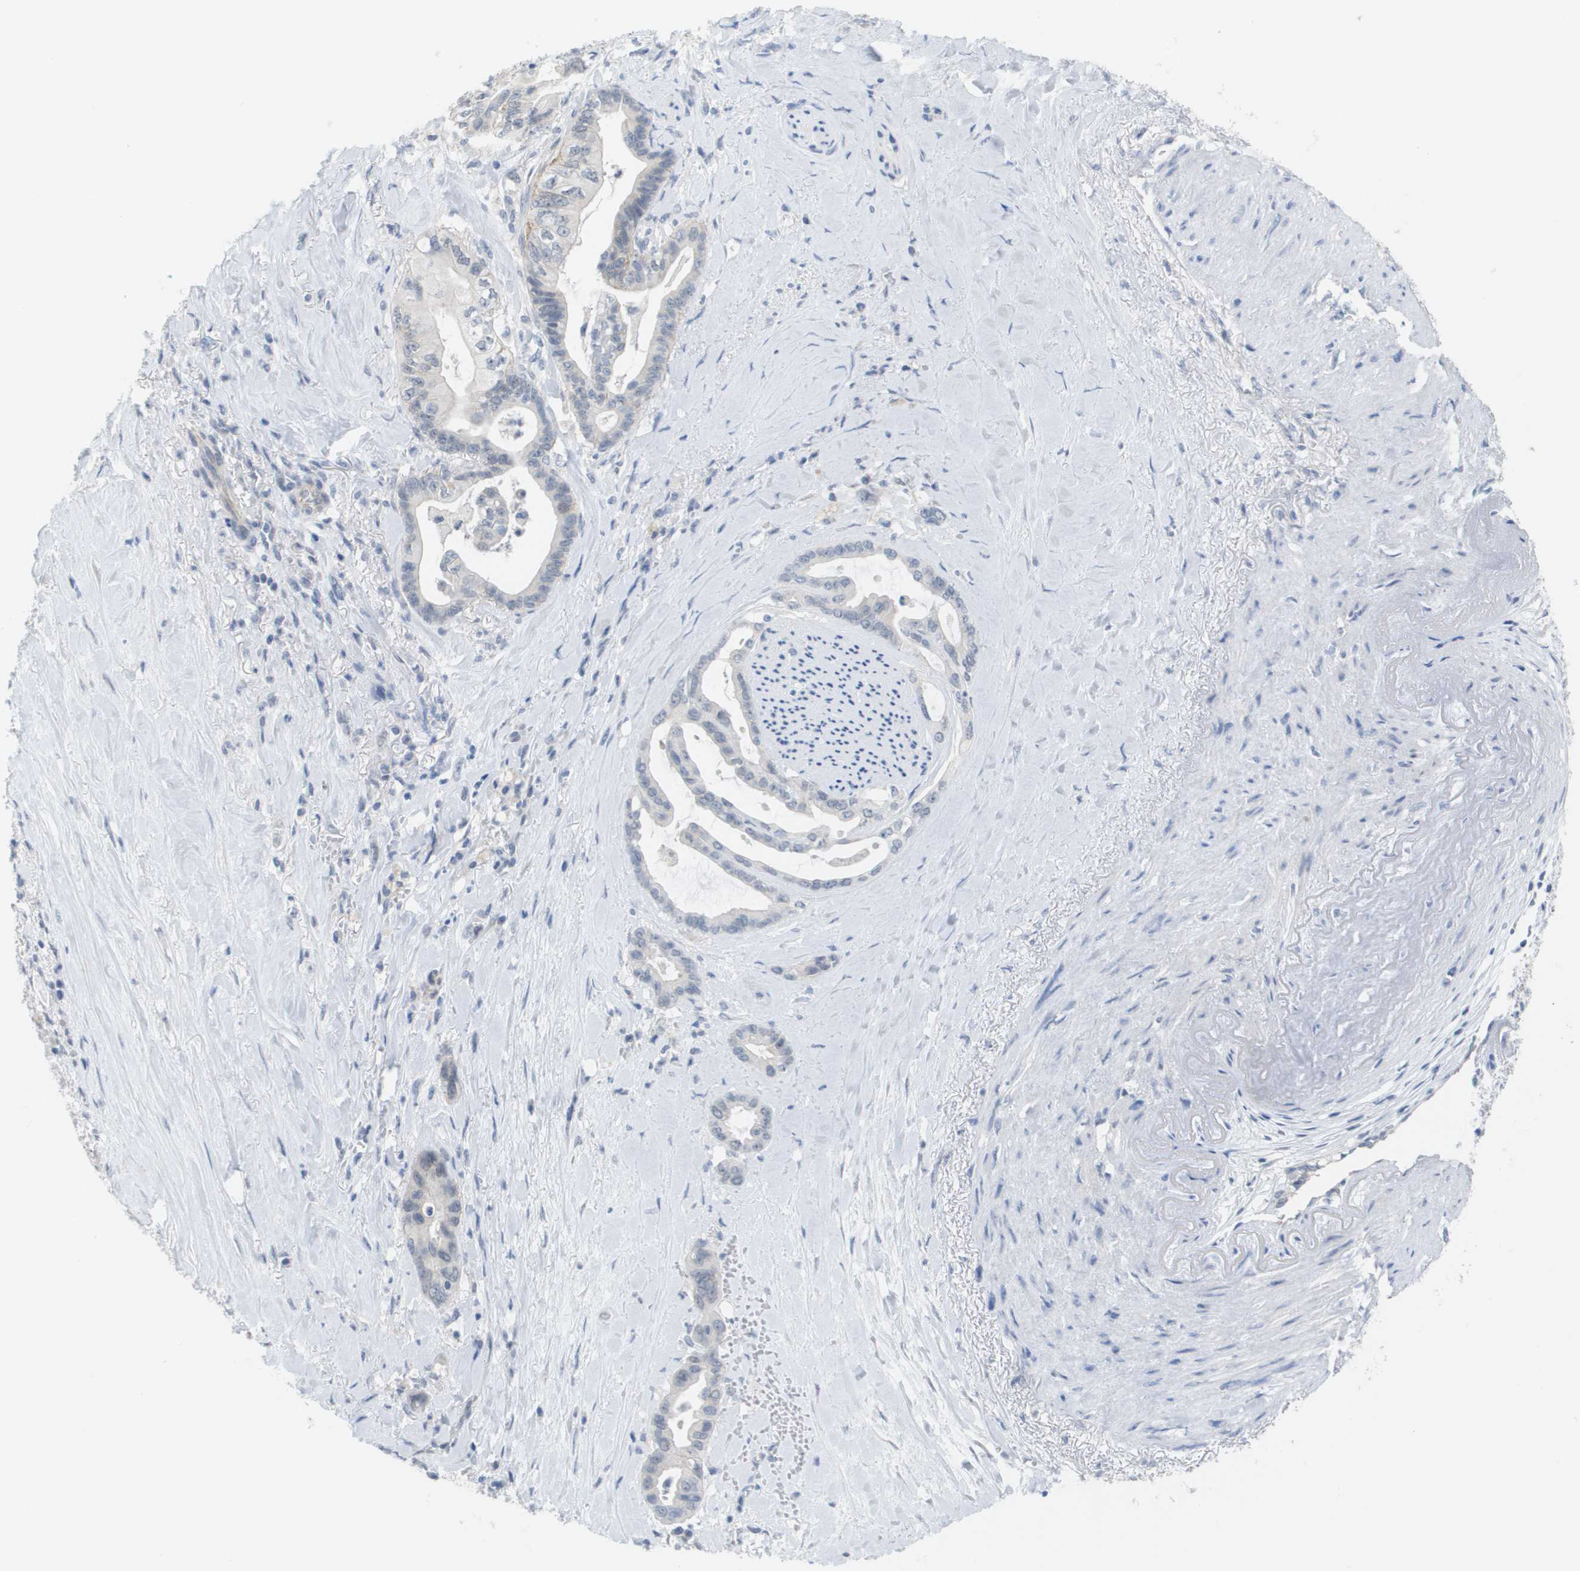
{"staining": {"intensity": "negative", "quantity": "none", "location": "none"}, "tissue": "pancreatic cancer", "cell_type": "Tumor cells", "image_type": "cancer", "snomed": [{"axis": "morphology", "description": "Adenocarcinoma, NOS"}, {"axis": "topography", "description": "Pancreas"}], "caption": "Tumor cells show no significant protein positivity in pancreatic cancer (adenocarcinoma).", "gene": "PDE4A", "patient": {"sex": "male", "age": 70}}